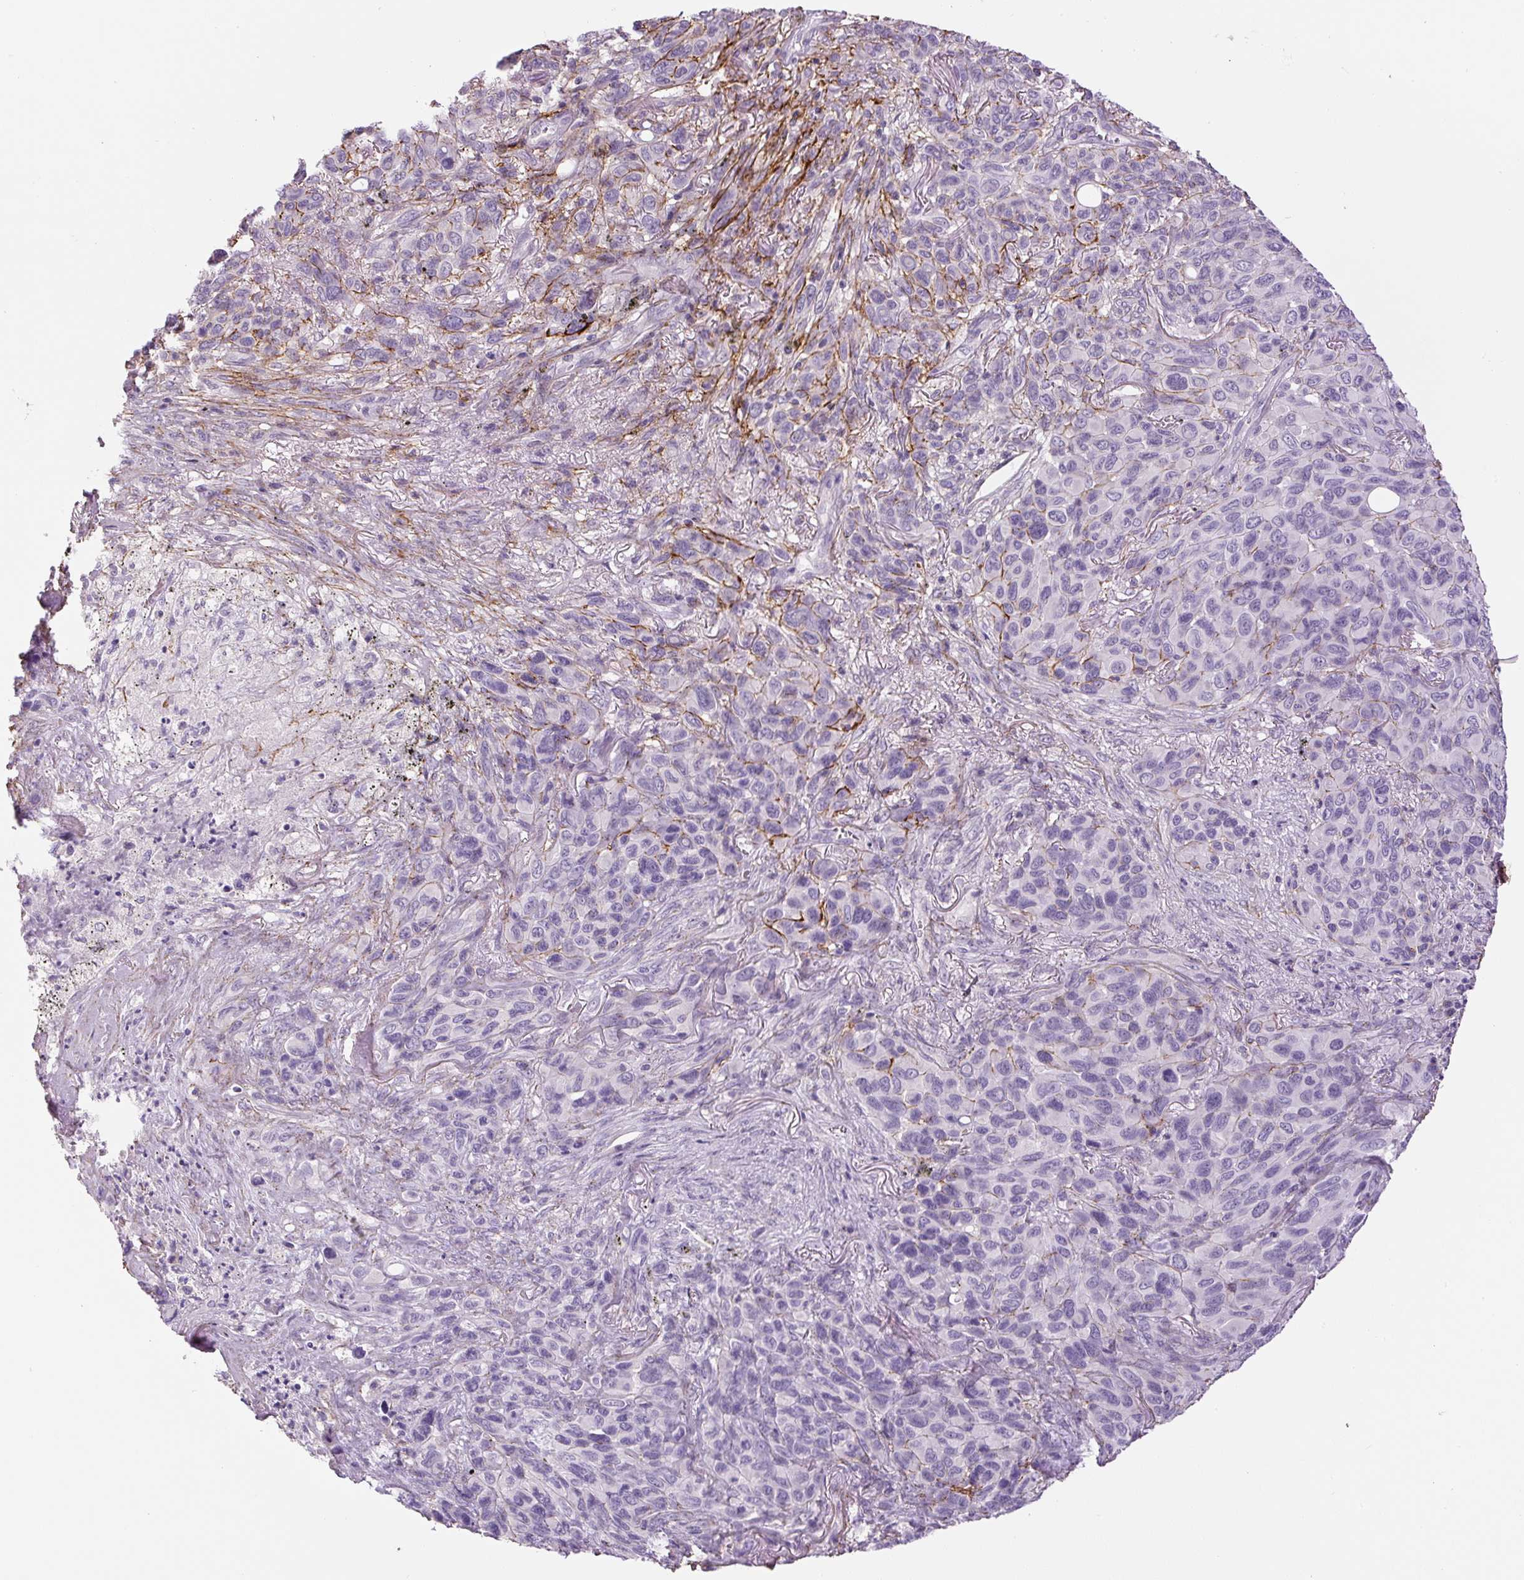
{"staining": {"intensity": "negative", "quantity": "none", "location": "none"}, "tissue": "melanoma", "cell_type": "Tumor cells", "image_type": "cancer", "snomed": [{"axis": "morphology", "description": "Malignant melanoma, Metastatic site"}, {"axis": "topography", "description": "Lung"}], "caption": "An IHC photomicrograph of melanoma is shown. There is no staining in tumor cells of melanoma. (Brightfield microscopy of DAB (3,3'-diaminobenzidine) IHC at high magnification).", "gene": "FBN1", "patient": {"sex": "male", "age": 48}}